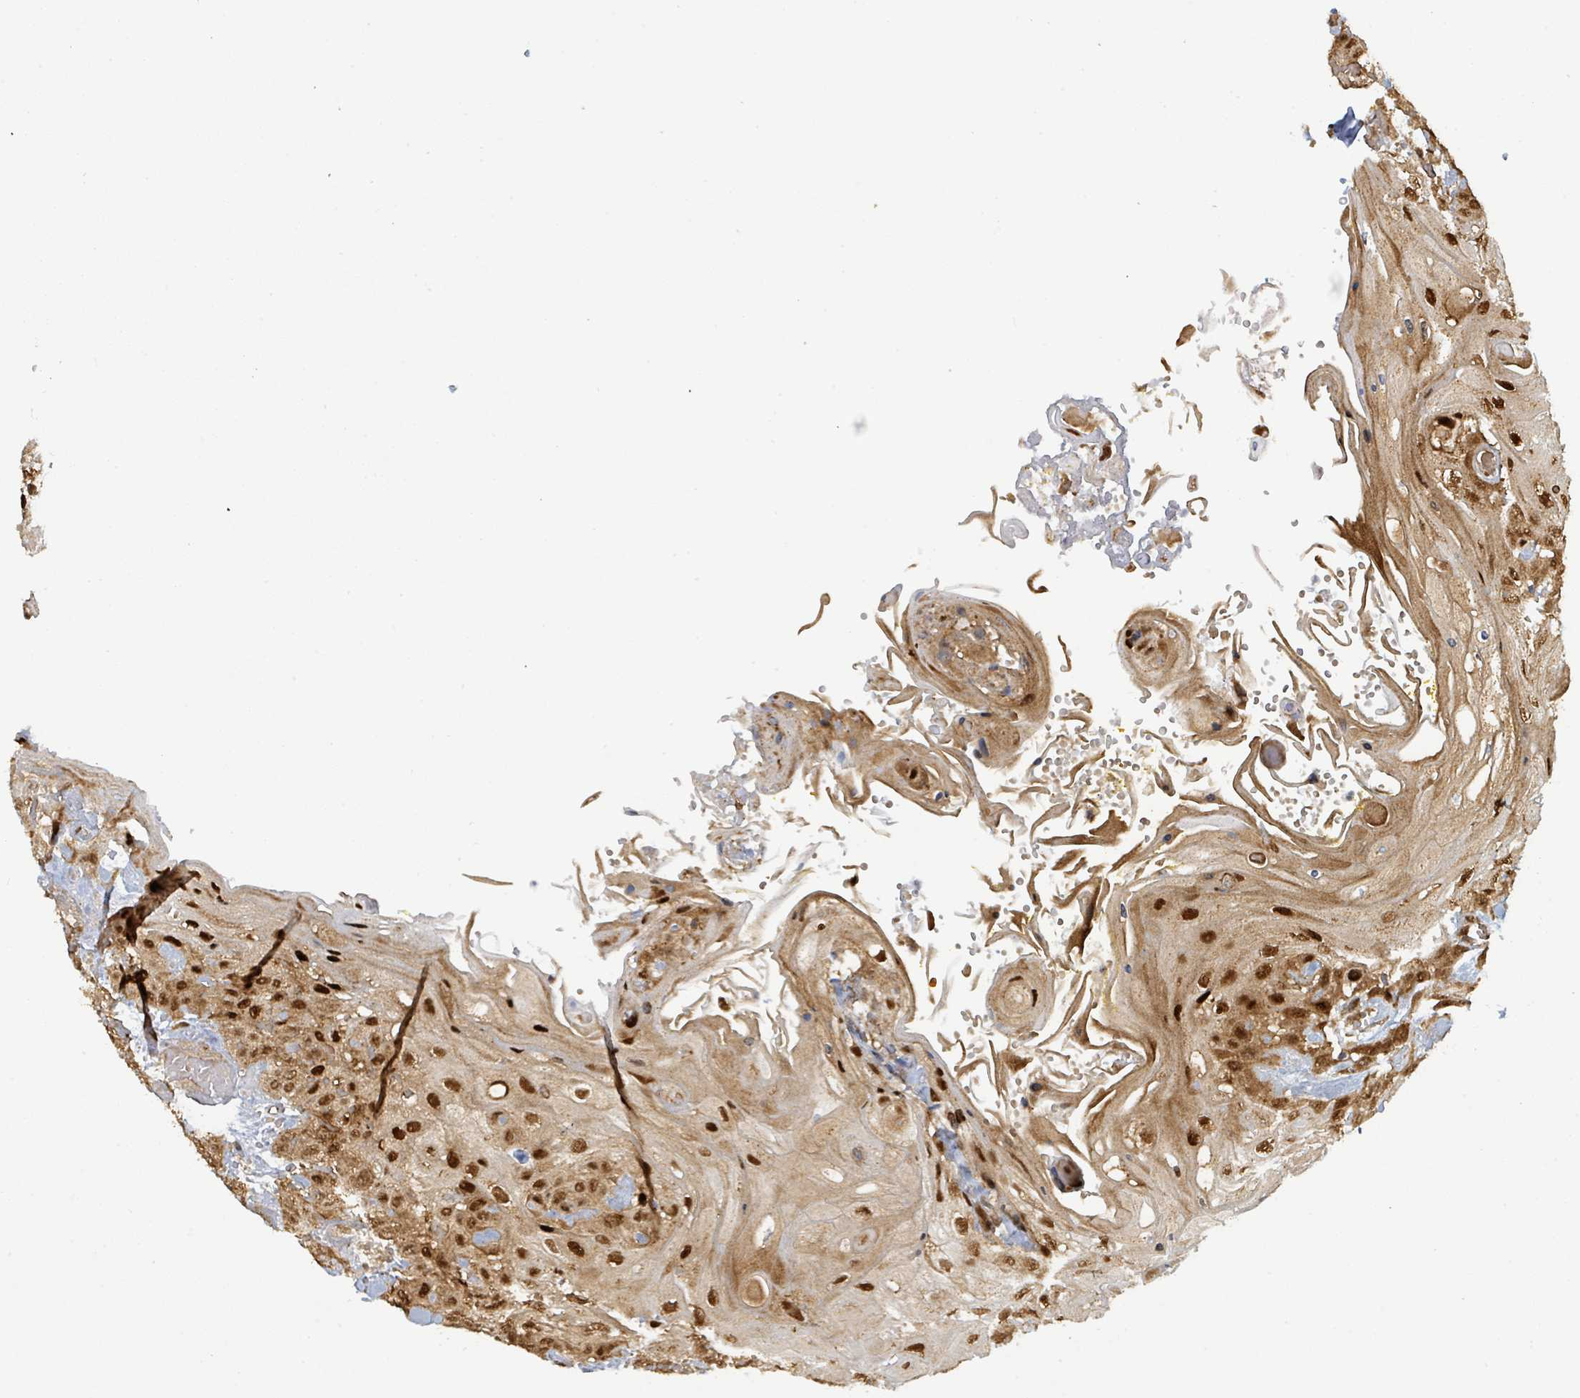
{"staining": {"intensity": "strong", "quantity": ">75%", "location": "cytoplasmic/membranous,nuclear"}, "tissue": "head and neck cancer", "cell_type": "Tumor cells", "image_type": "cancer", "snomed": [{"axis": "morphology", "description": "Squamous cell carcinoma, NOS"}, {"axis": "topography", "description": "Head-Neck"}], "caption": "A brown stain highlights strong cytoplasmic/membranous and nuclear expression of a protein in human squamous cell carcinoma (head and neck) tumor cells.", "gene": "PSMB7", "patient": {"sex": "female", "age": 43}}